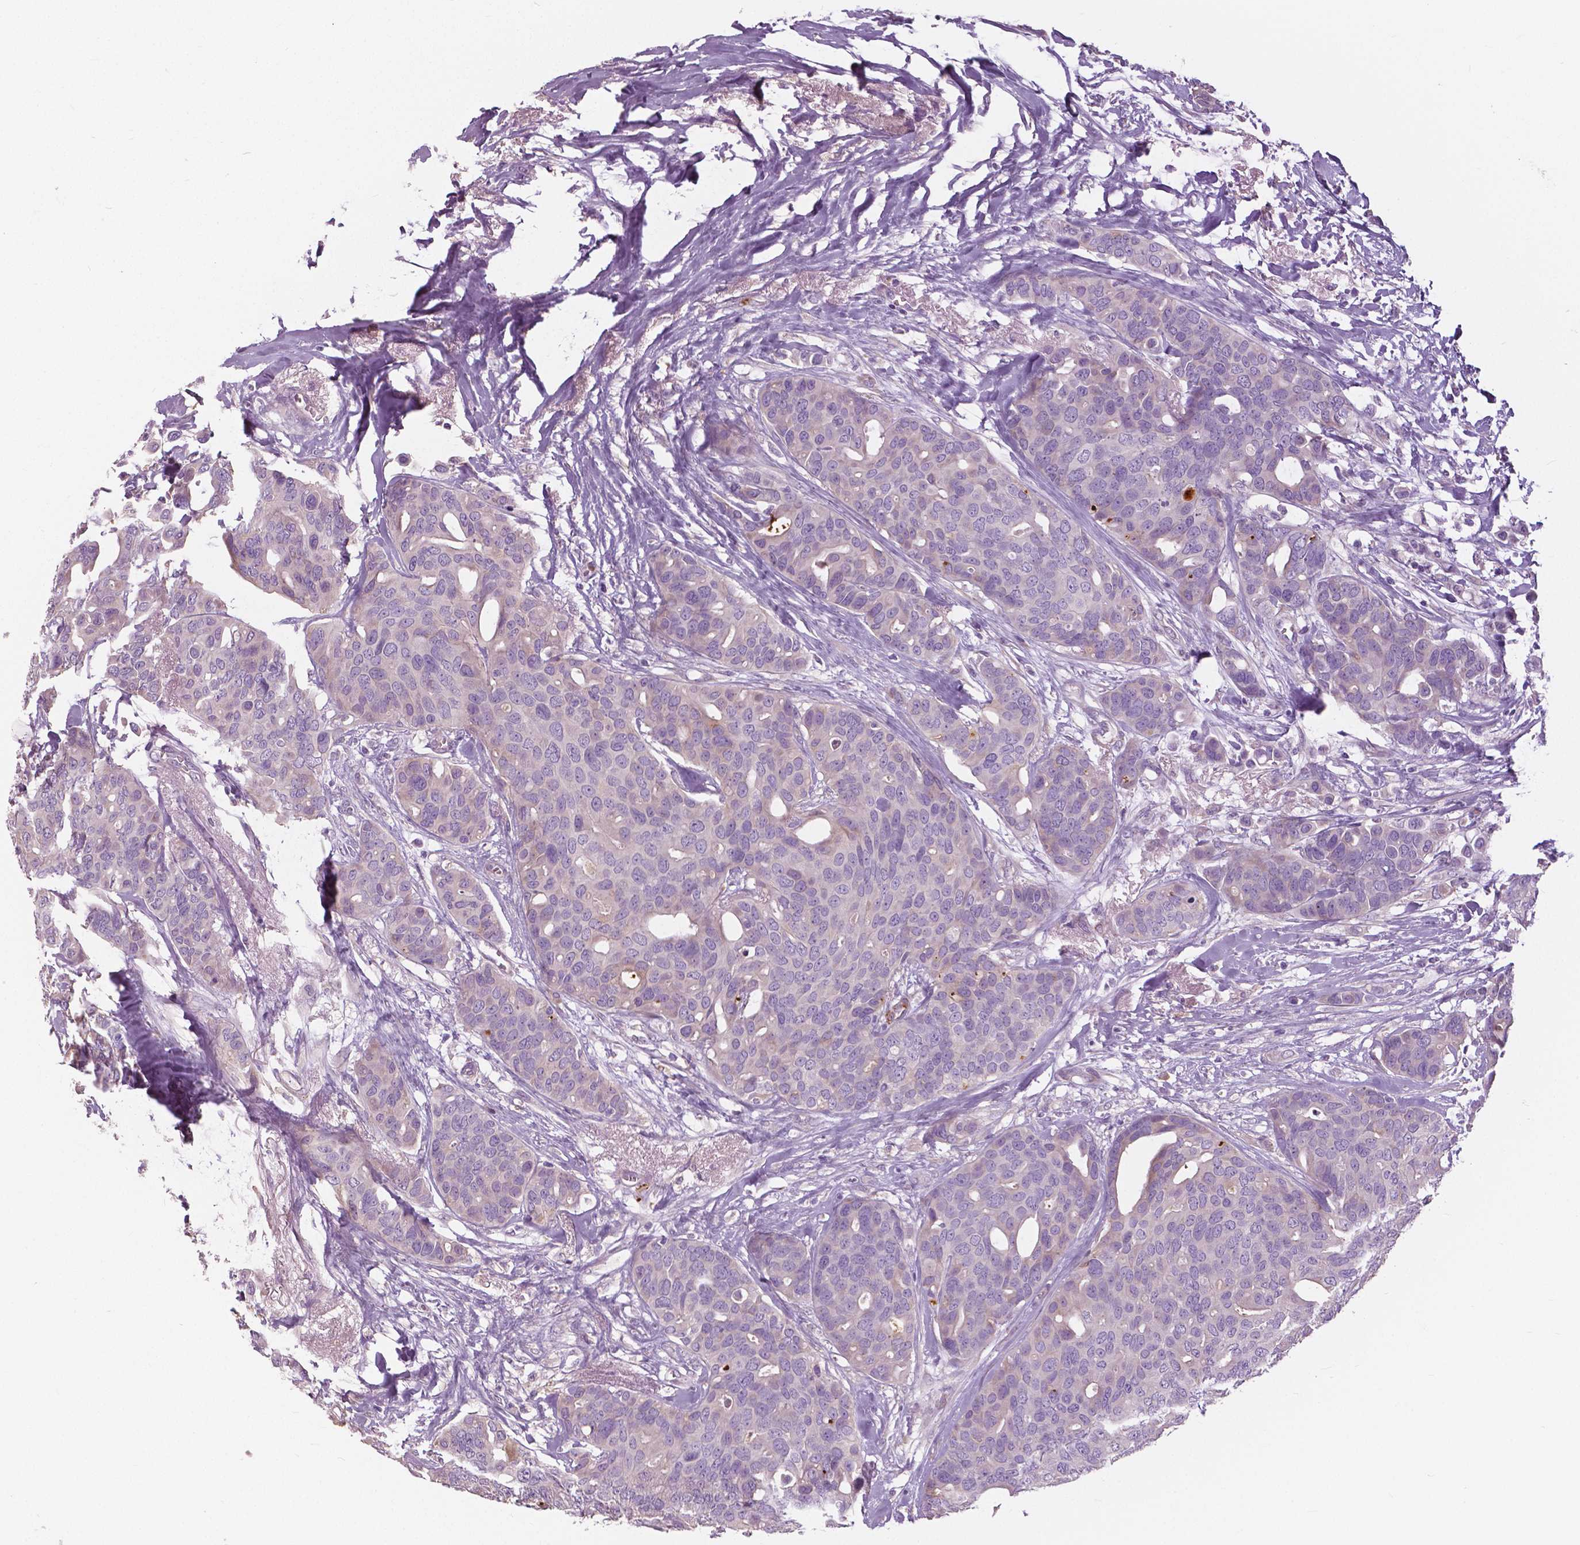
{"staining": {"intensity": "negative", "quantity": "none", "location": "none"}, "tissue": "breast cancer", "cell_type": "Tumor cells", "image_type": "cancer", "snomed": [{"axis": "morphology", "description": "Duct carcinoma"}, {"axis": "topography", "description": "Breast"}], "caption": "High power microscopy photomicrograph of an immunohistochemistry image of infiltrating ductal carcinoma (breast), revealing no significant staining in tumor cells. Nuclei are stained in blue.", "gene": "SERPINI1", "patient": {"sex": "female", "age": 54}}